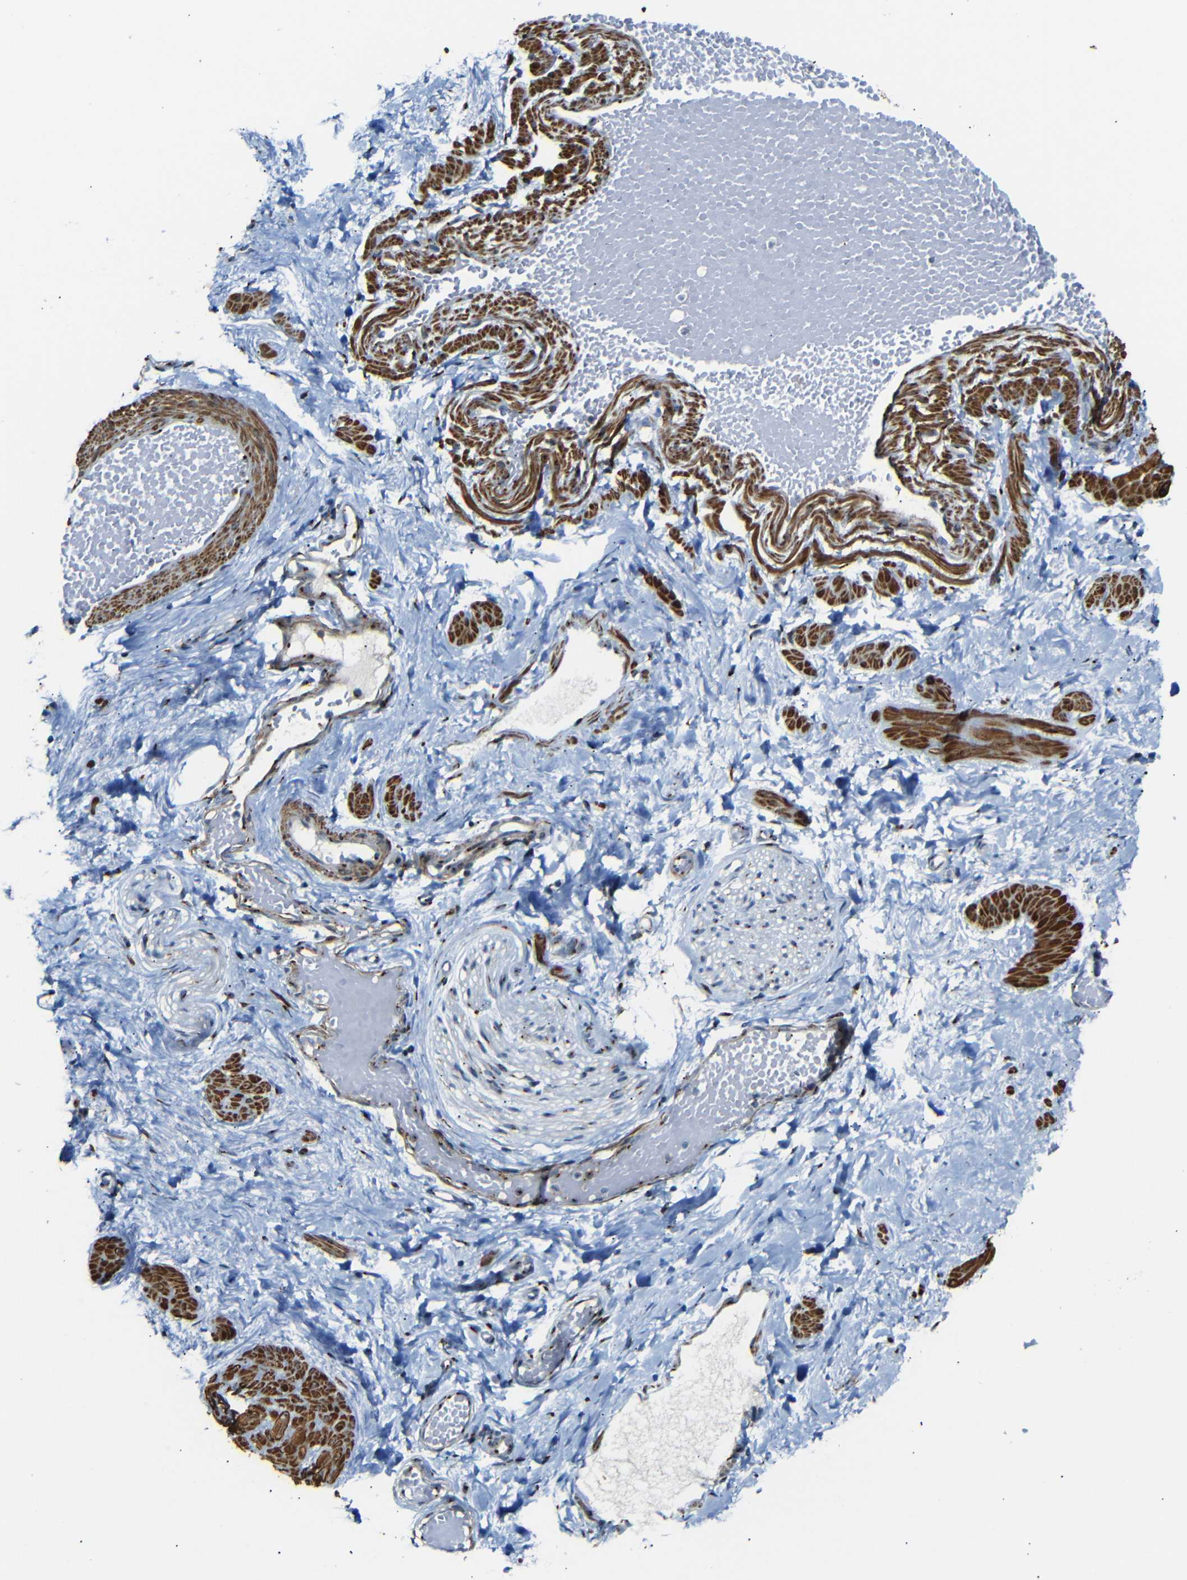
{"staining": {"intensity": "moderate", "quantity": "<25%", "location": "cytoplasmic/membranous"}, "tissue": "adipose tissue", "cell_type": "Adipocytes", "image_type": "normal", "snomed": [{"axis": "morphology", "description": "Normal tissue, NOS"}, {"axis": "topography", "description": "Soft tissue"}, {"axis": "topography", "description": "Vascular tissue"}], "caption": "DAB (3,3'-diaminobenzidine) immunohistochemical staining of normal adipose tissue reveals moderate cytoplasmic/membranous protein positivity in approximately <25% of adipocytes.", "gene": "TGOLN2", "patient": {"sex": "female", "age": 35}}